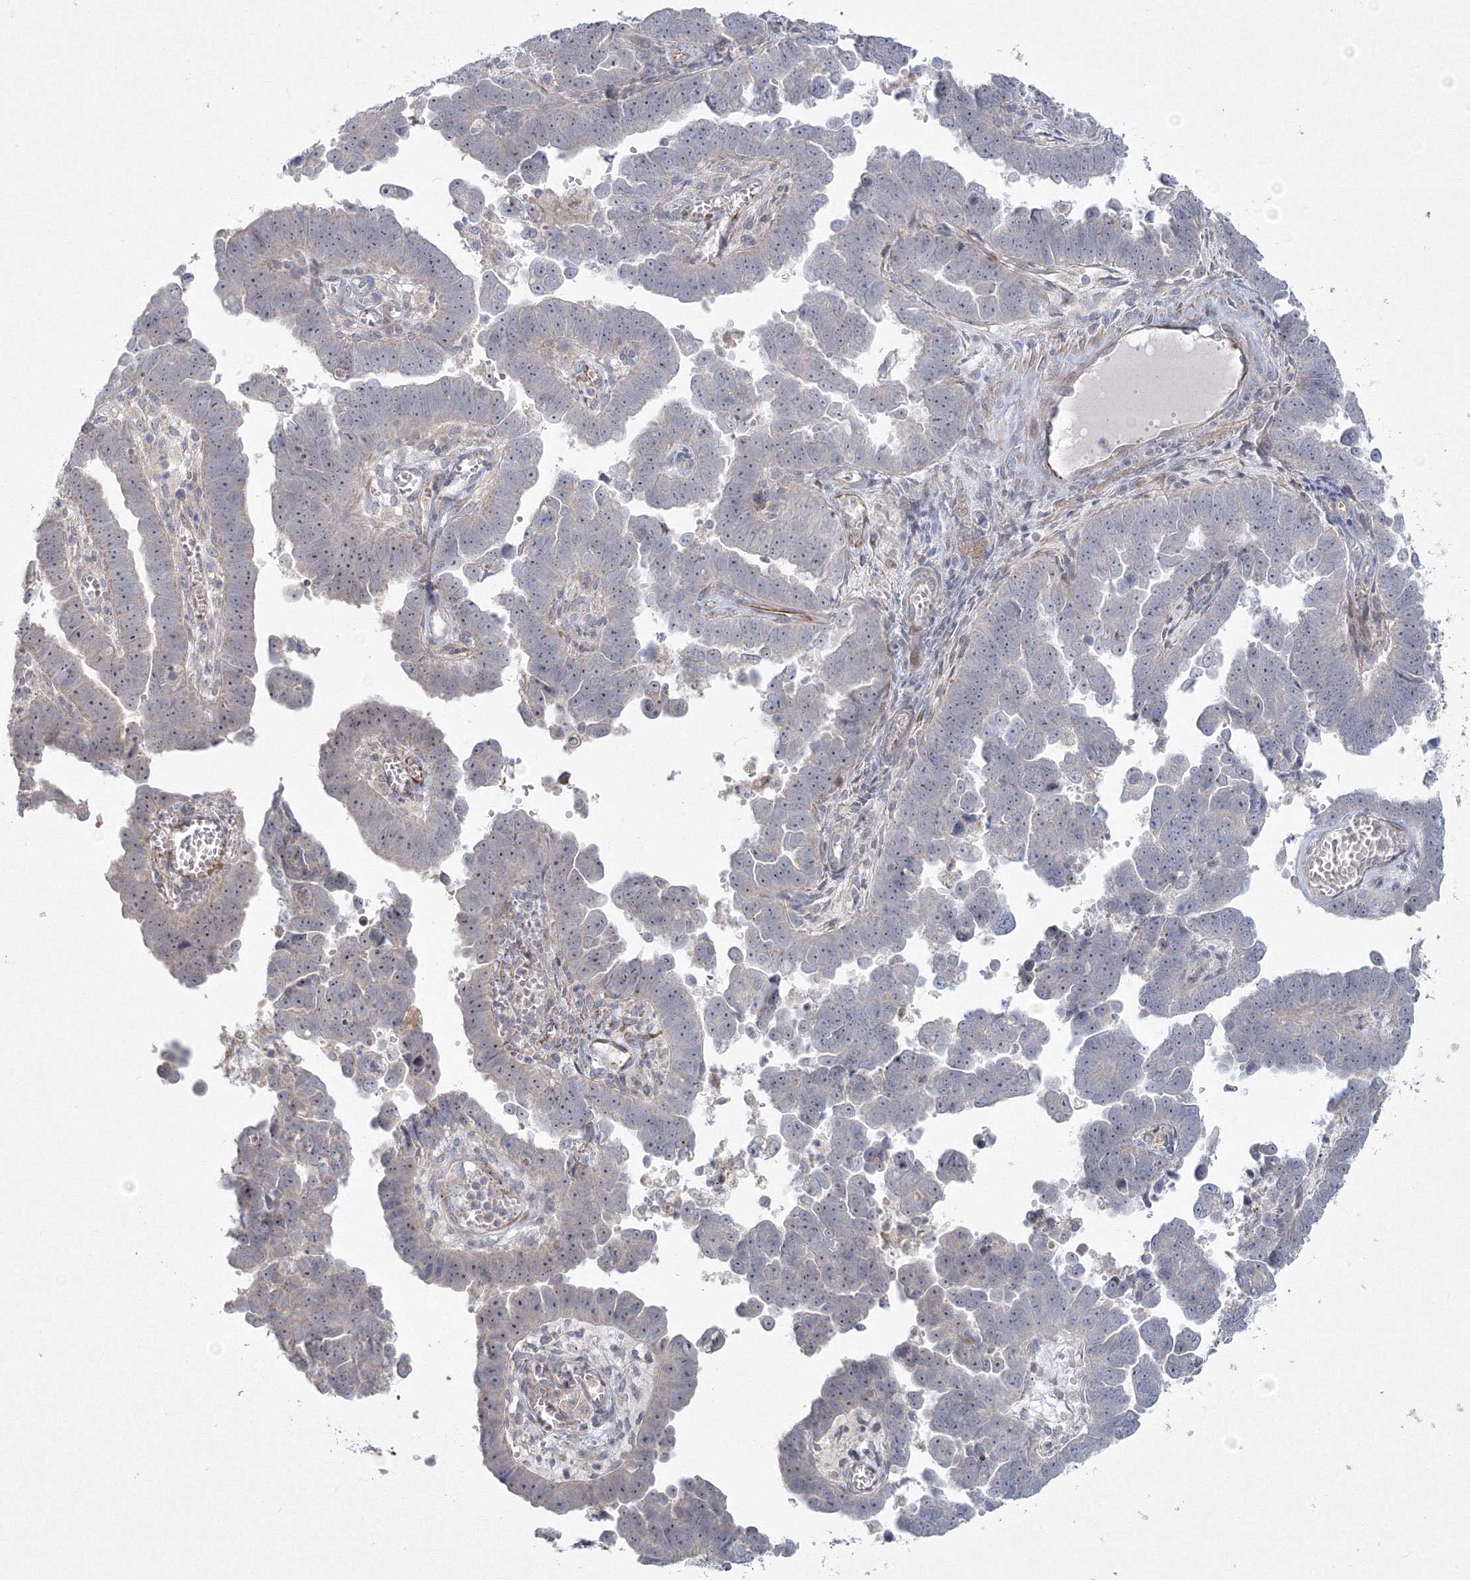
{"staining": {"intensity": "negative", "quantity": "none", "location": "none"}, "tissue": "endometrial cancer", "cell_type": "Tumor cells", "image_type": "cancer", "snomed": [{"axis": "morphology", "description": "Adenocarcinoma, NOS"}, {"axis": "topography", "description": "Endometrium"}], "caption": "Human endometrial adenocarcinoma stained for a protein using IHC exhibits no staining in tumor cells.", "gene": "WDR49", "patient": {"sex": "female", "age": 75}}